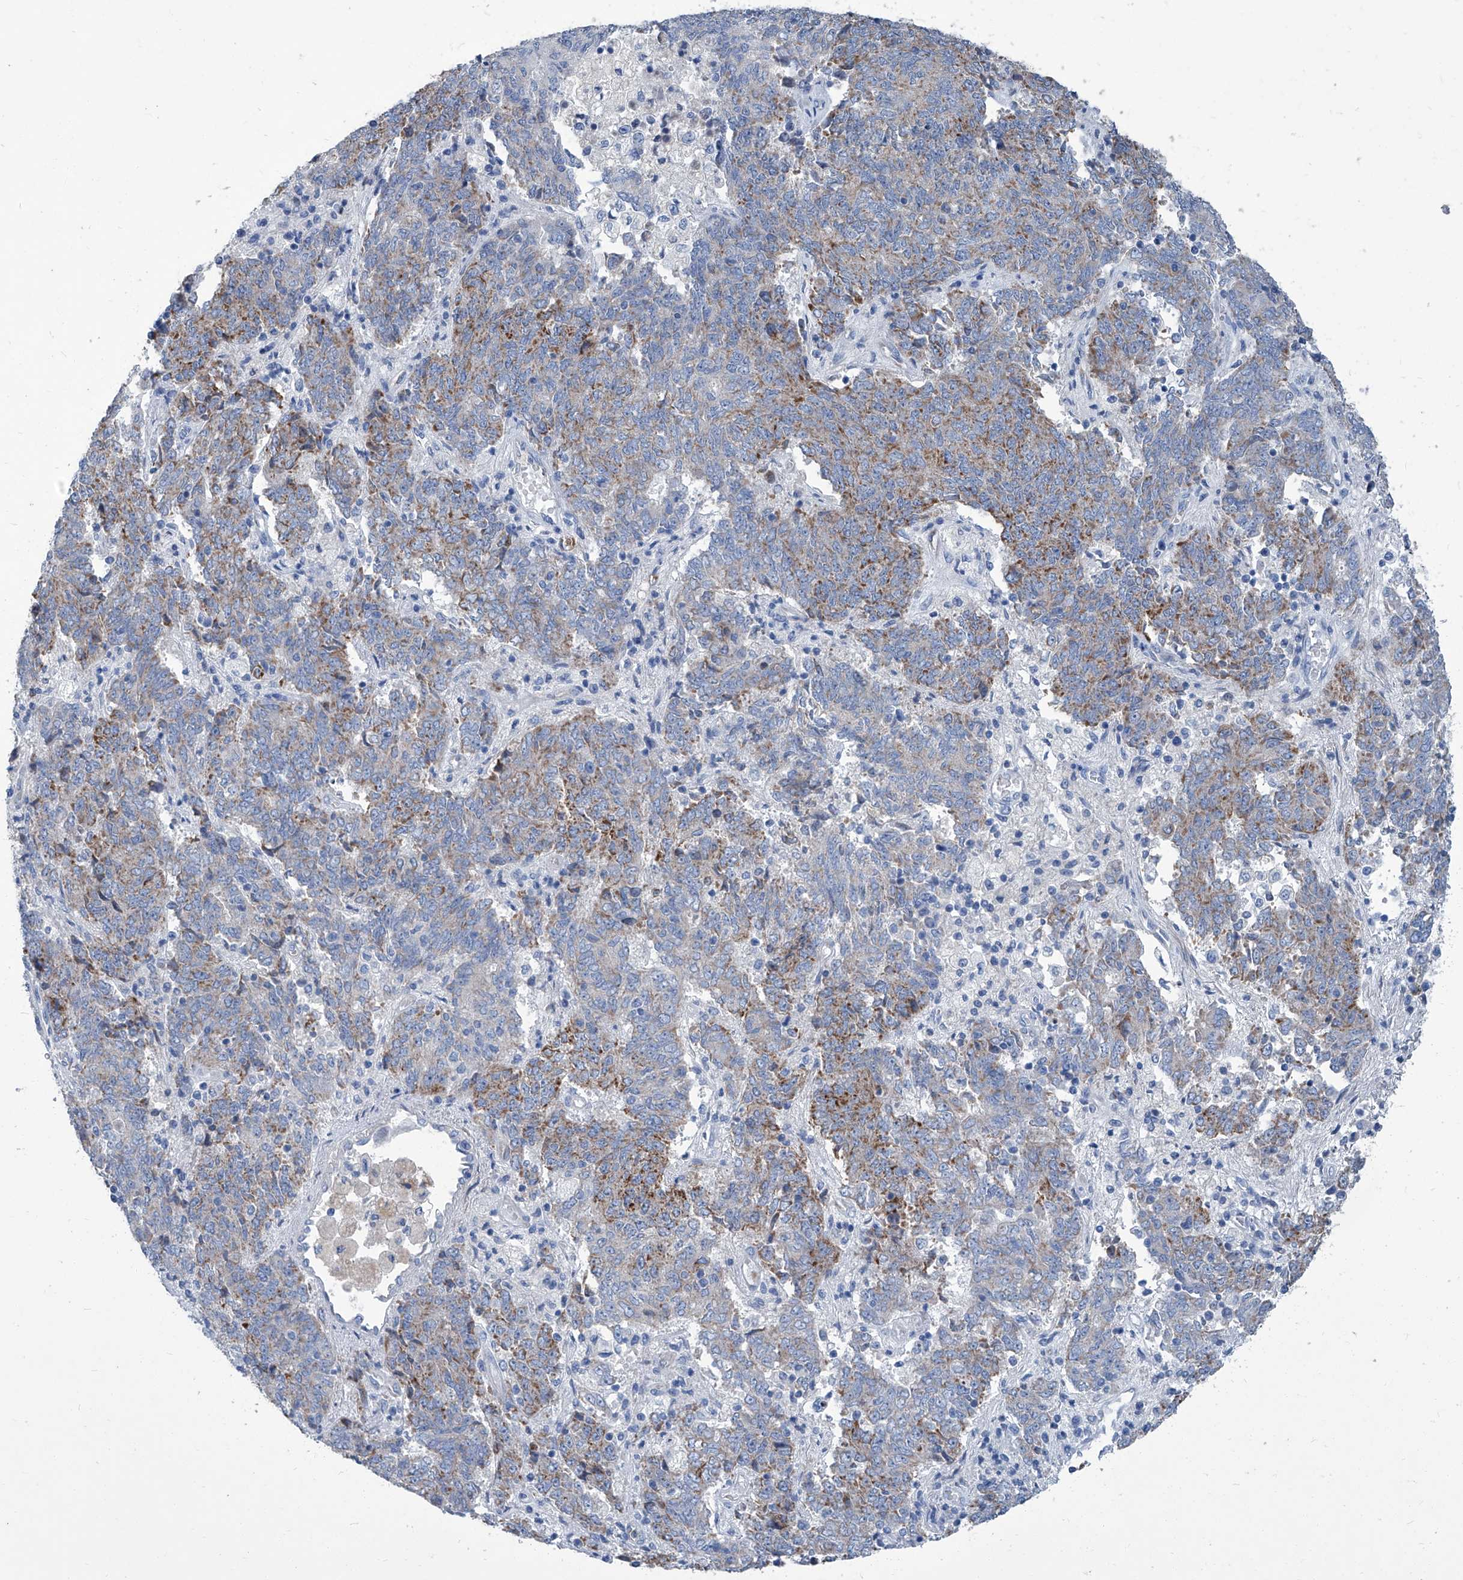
{"staining": {"intensity": "moderate", "quantity": "25%-75%", "location": "cytoplasmic/membranous"}, "tissue": "endometrial cancer", "cell_type": "Tumor cells", "image_type": "cancer", "snomed": [{"axis": "morphology", "description": "Adenocarcinoma, NOS"}, {"axis": "topography", "description": "Endometrium"}], "caption": "A micrograph of endometrial cancer (adenocarcinoma) stained for a protein reveals moderate cytoplasmic/membranous brown staining in tumor cells. The staining was performed using DAB, with brown indicating positive protein expression. Nuclei are stained blue with hematoxylin.", "gene": "MTARC1", "patient": {"sex": "female", "age": 80}}